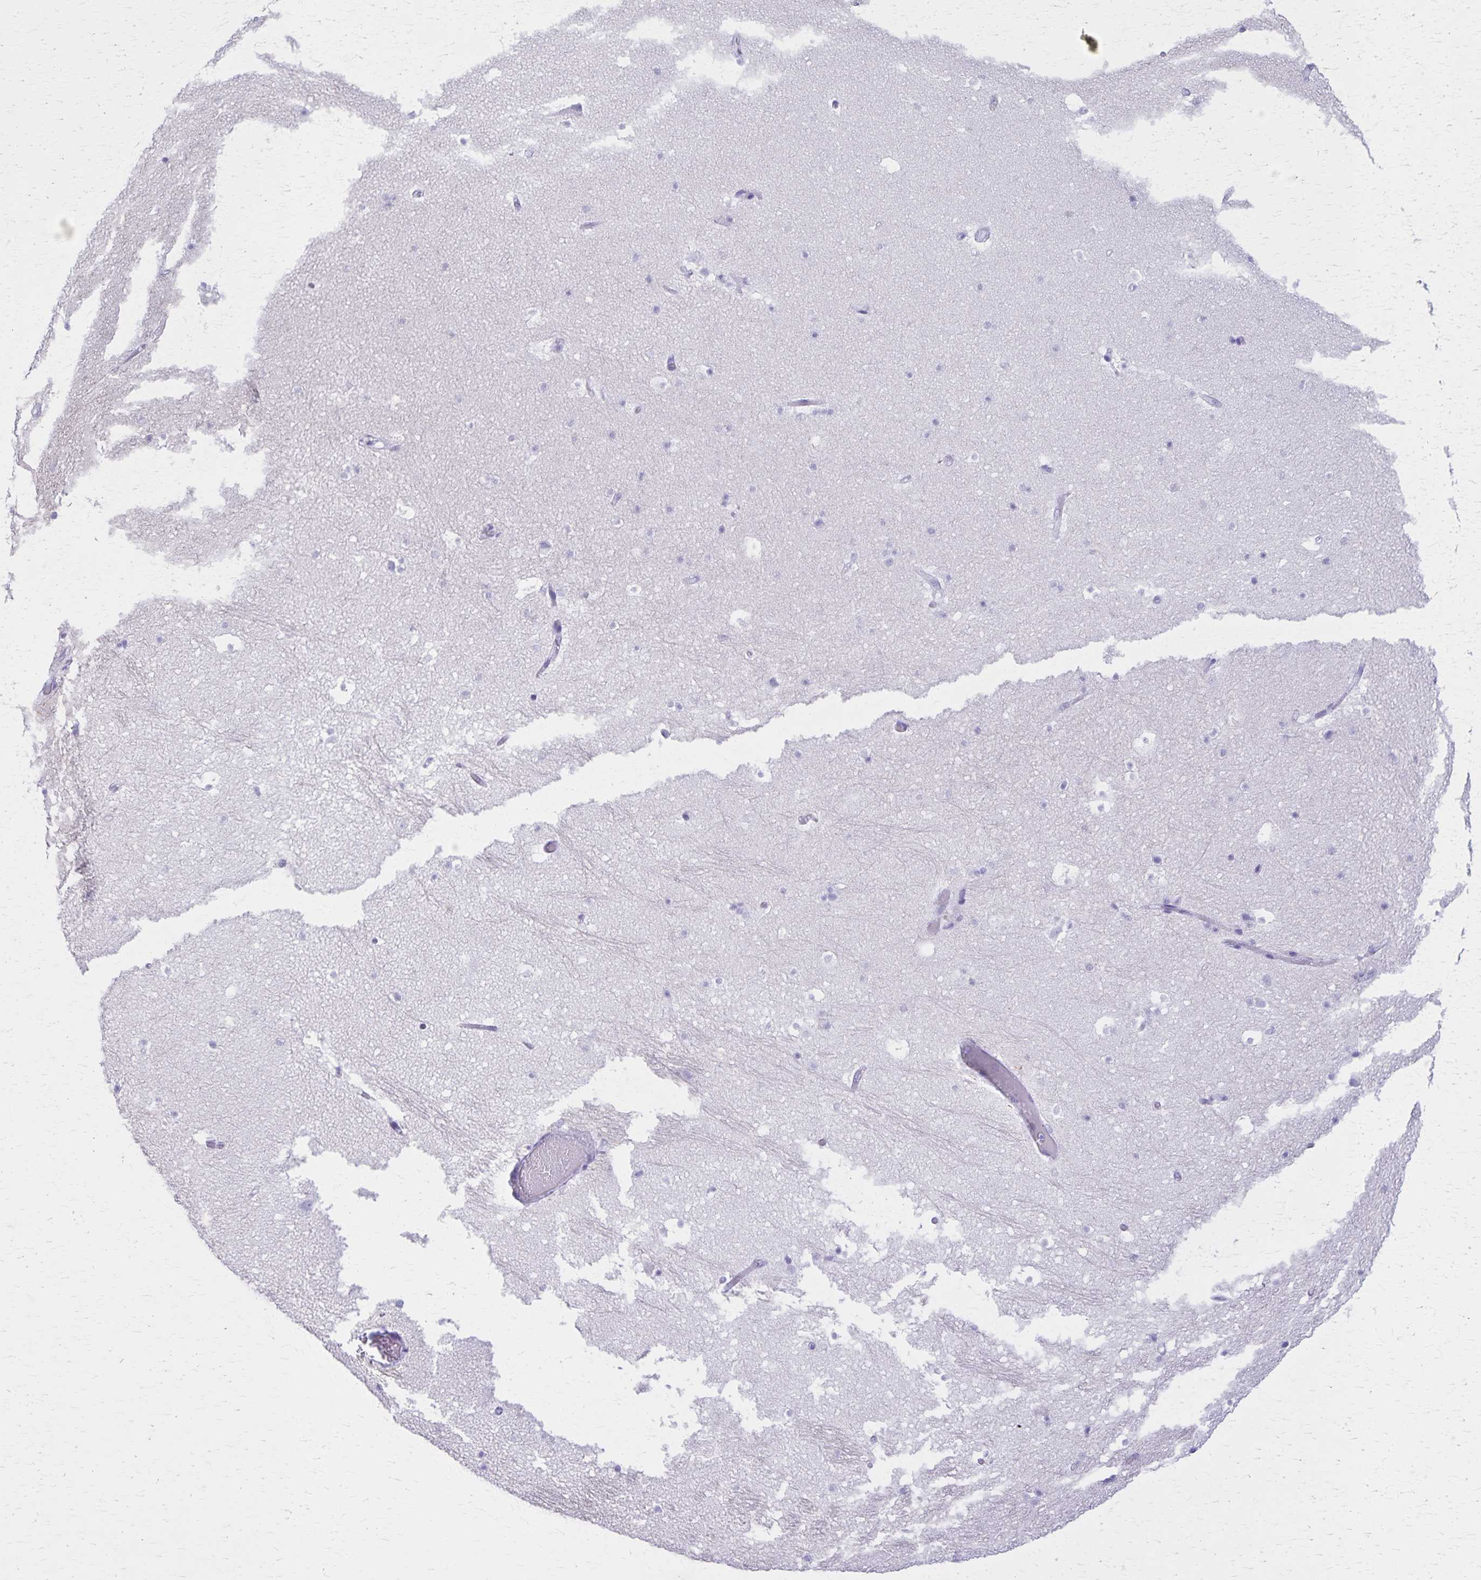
{"staining": {"intensity": "negative", "quantity": "none", "location": "none"}, "tissue": "hippocampus", "cell_type": "Glial cells", "image_type": "normal", "snomed": [{"axis": "morphology", "description": "Normal tissue, NOS"}, {"axis": "topography", "description": "Hippocampus"}], "caption": "Immunohistochemistry (IHC) micrograph of benign hippocampus: human hippocampus stained with DAB (3,3'-diaminobenzidine) reveals no significant protein positivity in glial cells. Brightfield microscopy of IHC stained with DAB (brown) and hematoxylin (blue), captured at high magnification.", "gene": "DEFA5", "patient": {"sex": "male", "age": 26}}